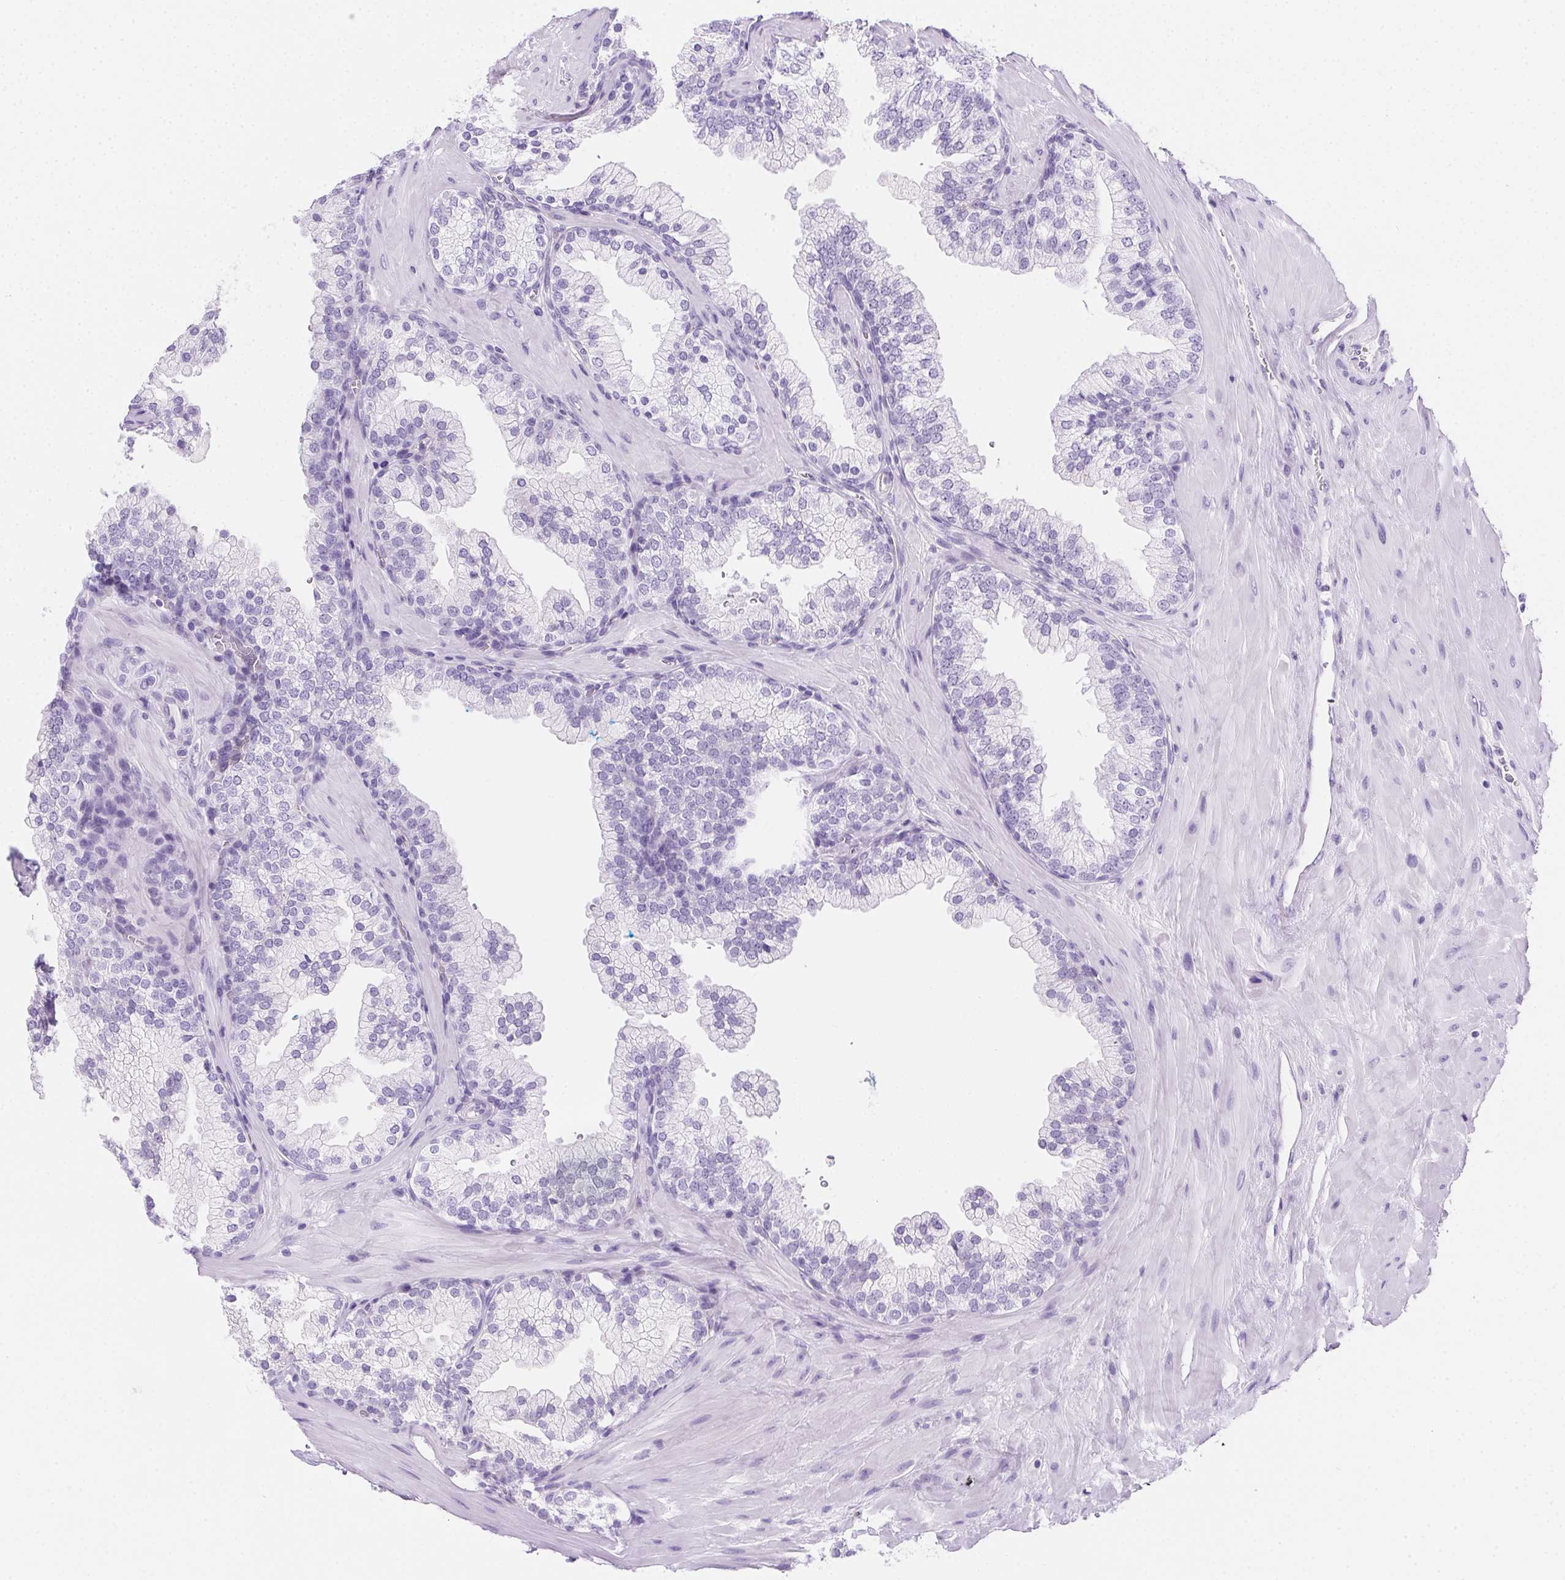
{"staining": {"intensity": "negative", "quantity": "none", "location": "none"}, "tissue": "prostate", "cell_type": "Glandular cells", "image_type": "normal", "snomed": [{"axis": "morphology", "description": "Normal tissue, NOS"}, {"axis": "topography", "description": "Prostate"}, {"axis": "topography", "description": "Peripheral nerve tissue"}], "caption": "Prostate stained for a protein using immunohistochemistry (IHC) demonstrates no positivity glandular cells.", "gene": "SPACA5B", "patient": {"sex": "male", "age": 61}}